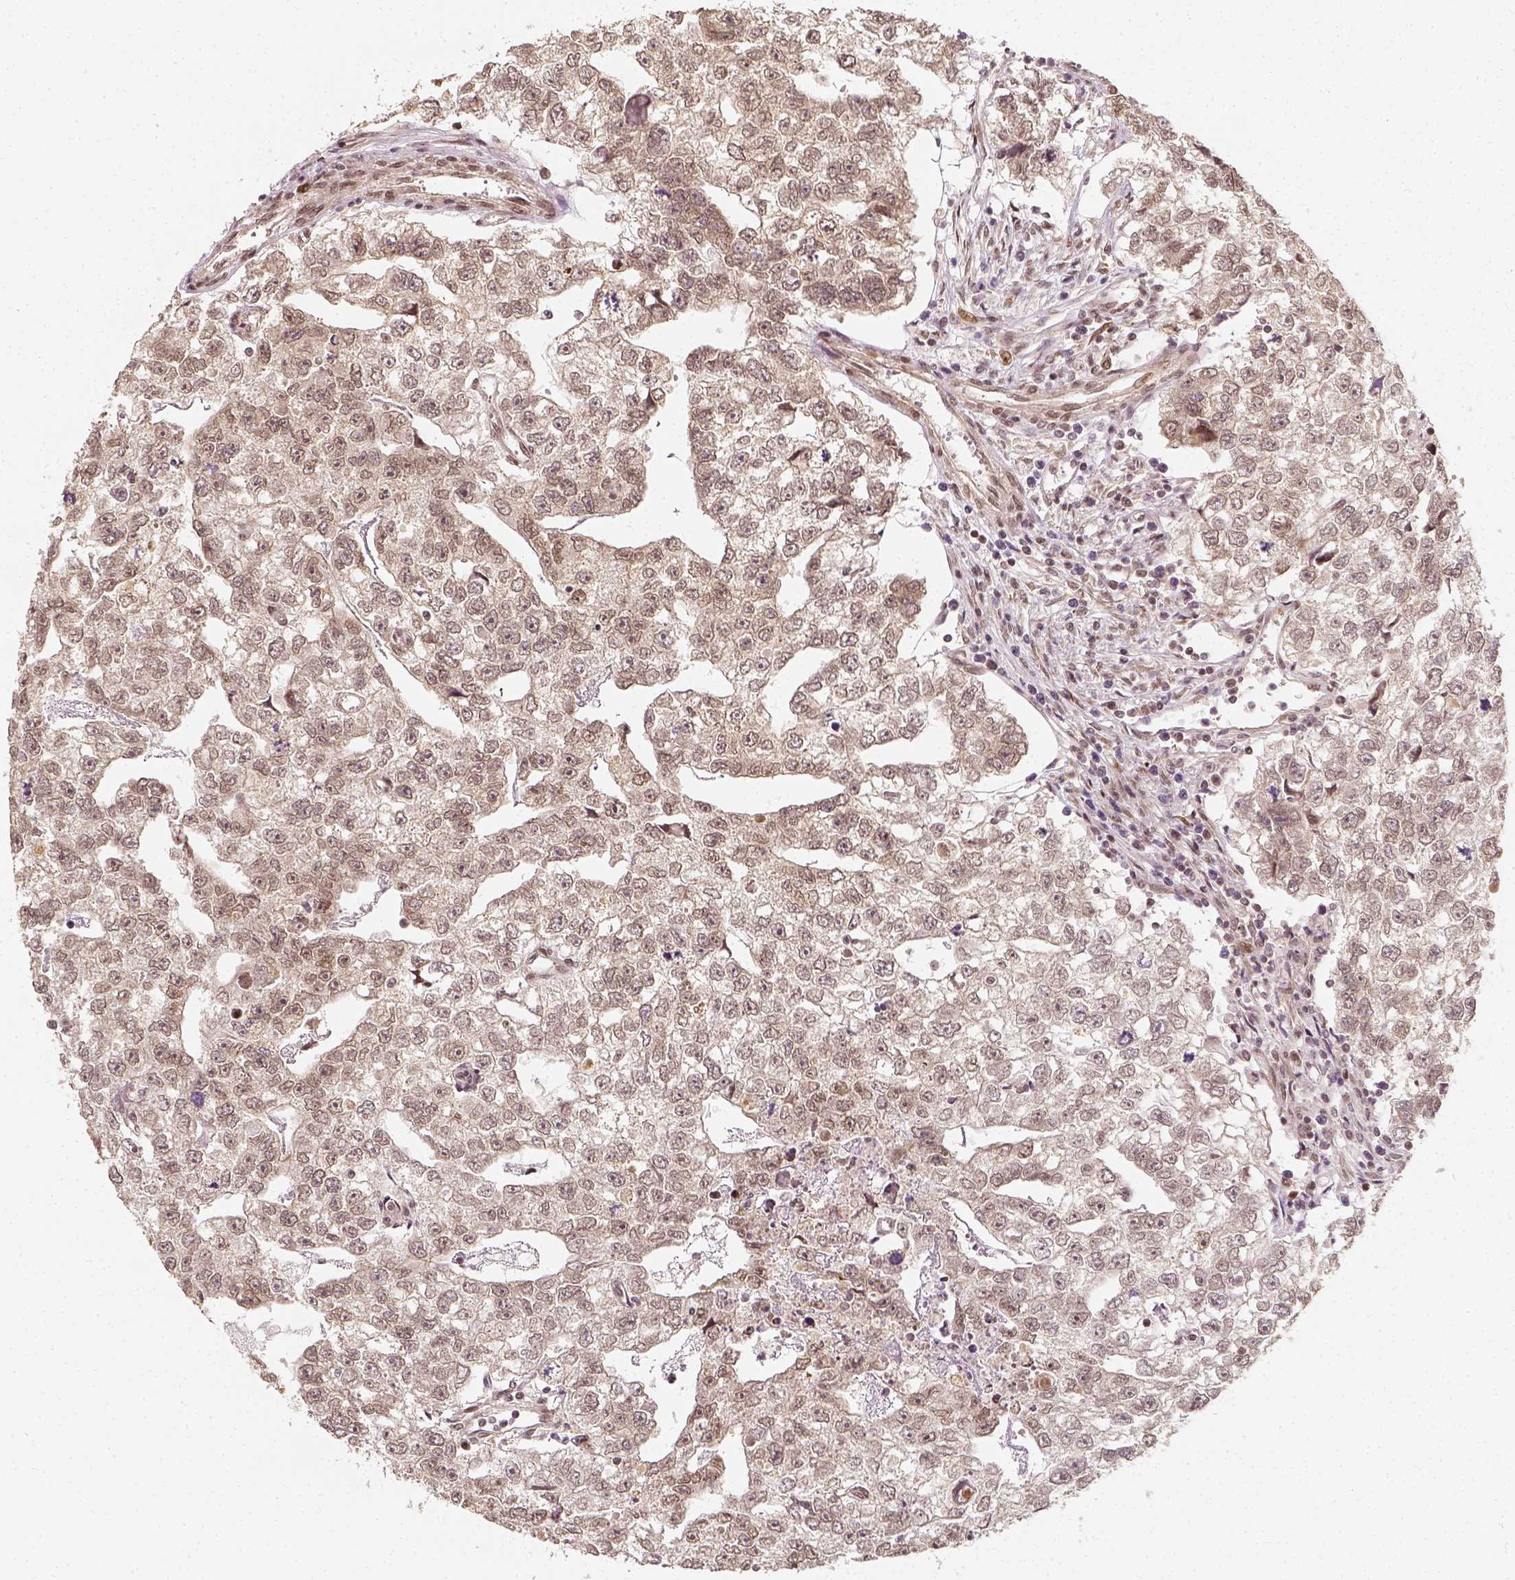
{"staining": {"intensity": "weak", "quantity": ">75%", "location": "nuclear"}, "tissue": "testis cancer", "cell_type": "Tumor cells", "image_type": "cancer", "snomed": [{"axis": "morphology", "description": "Carcinoma, Embryonal, NOS"}, {"axis": "morphology", "description": "Teratoma, malignant, NOS"}, {"axis": "topography", "description": "Testis"}], "caption": "Protein expression analysis of testis embryonal carcinoma exhibits weak nuclear positivity in approximately >75% of tumor cells. The staining was performed using DAB, with brown indicating positive protein expression. Nuclei are stained blue with hematoxylin.", "gene": "ZMAT3", "patient": {"sex": "male", "age": 44}}